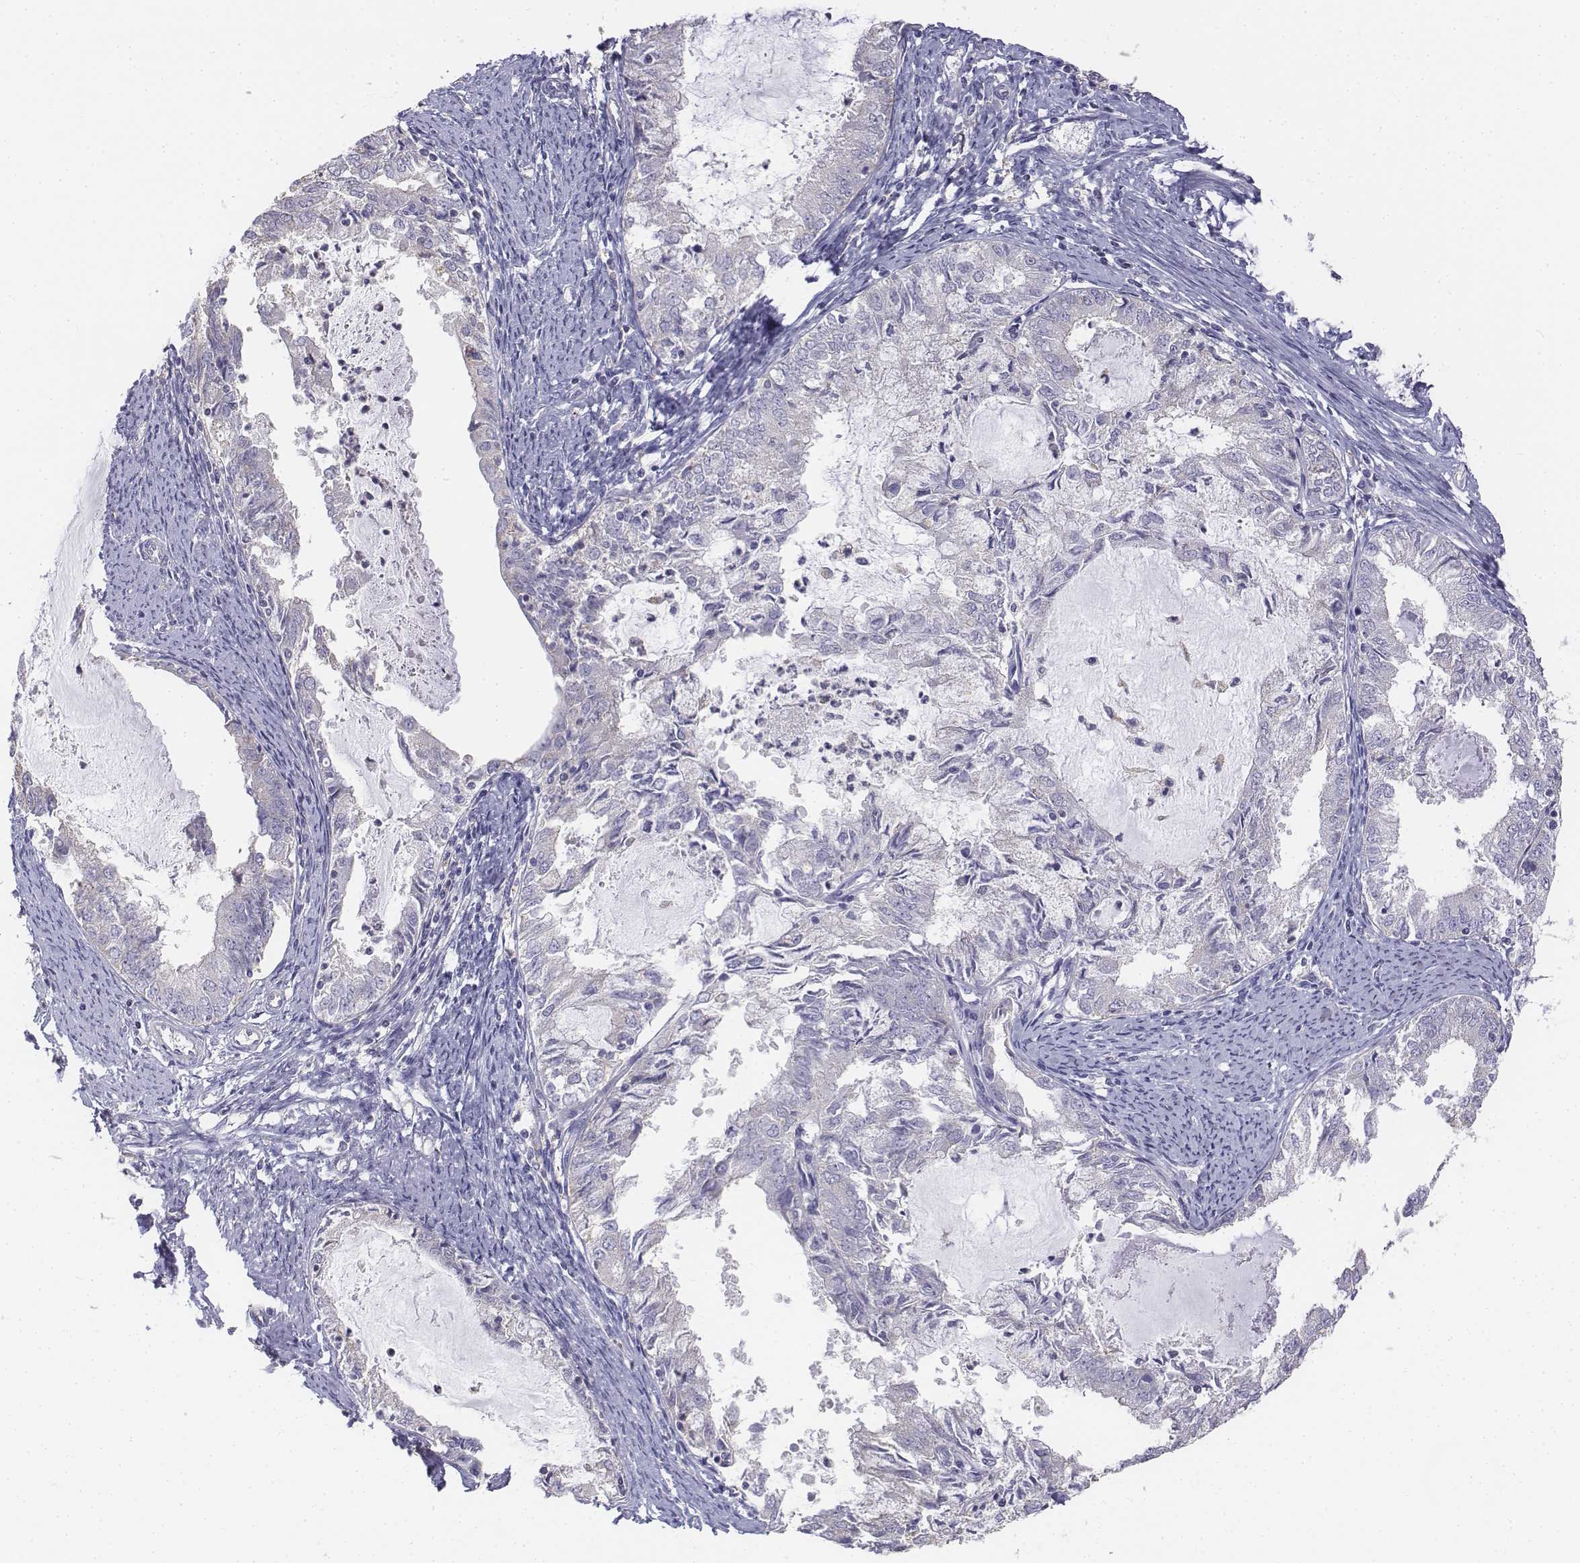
{"staining": {"intensity": "negative", "quantity": "none", "location": "none"}, "tissue": "endometrial cancer", "cell_type": "Tumor cells", "image_type": "cancer", "snomed": [{"axis": "morphology", "description": "Adenocarcinoma, NOS"}, {"axis": "topography", "description": "Endometrium"}], "caption": "Protein analysis of endometrial adenocarcinoma displays no significant staining in tumor cells. (IHC, brightfield microscopy, high magnification).", "gene": "LGSN", "patient": {"sex": "female", "age": 57}}